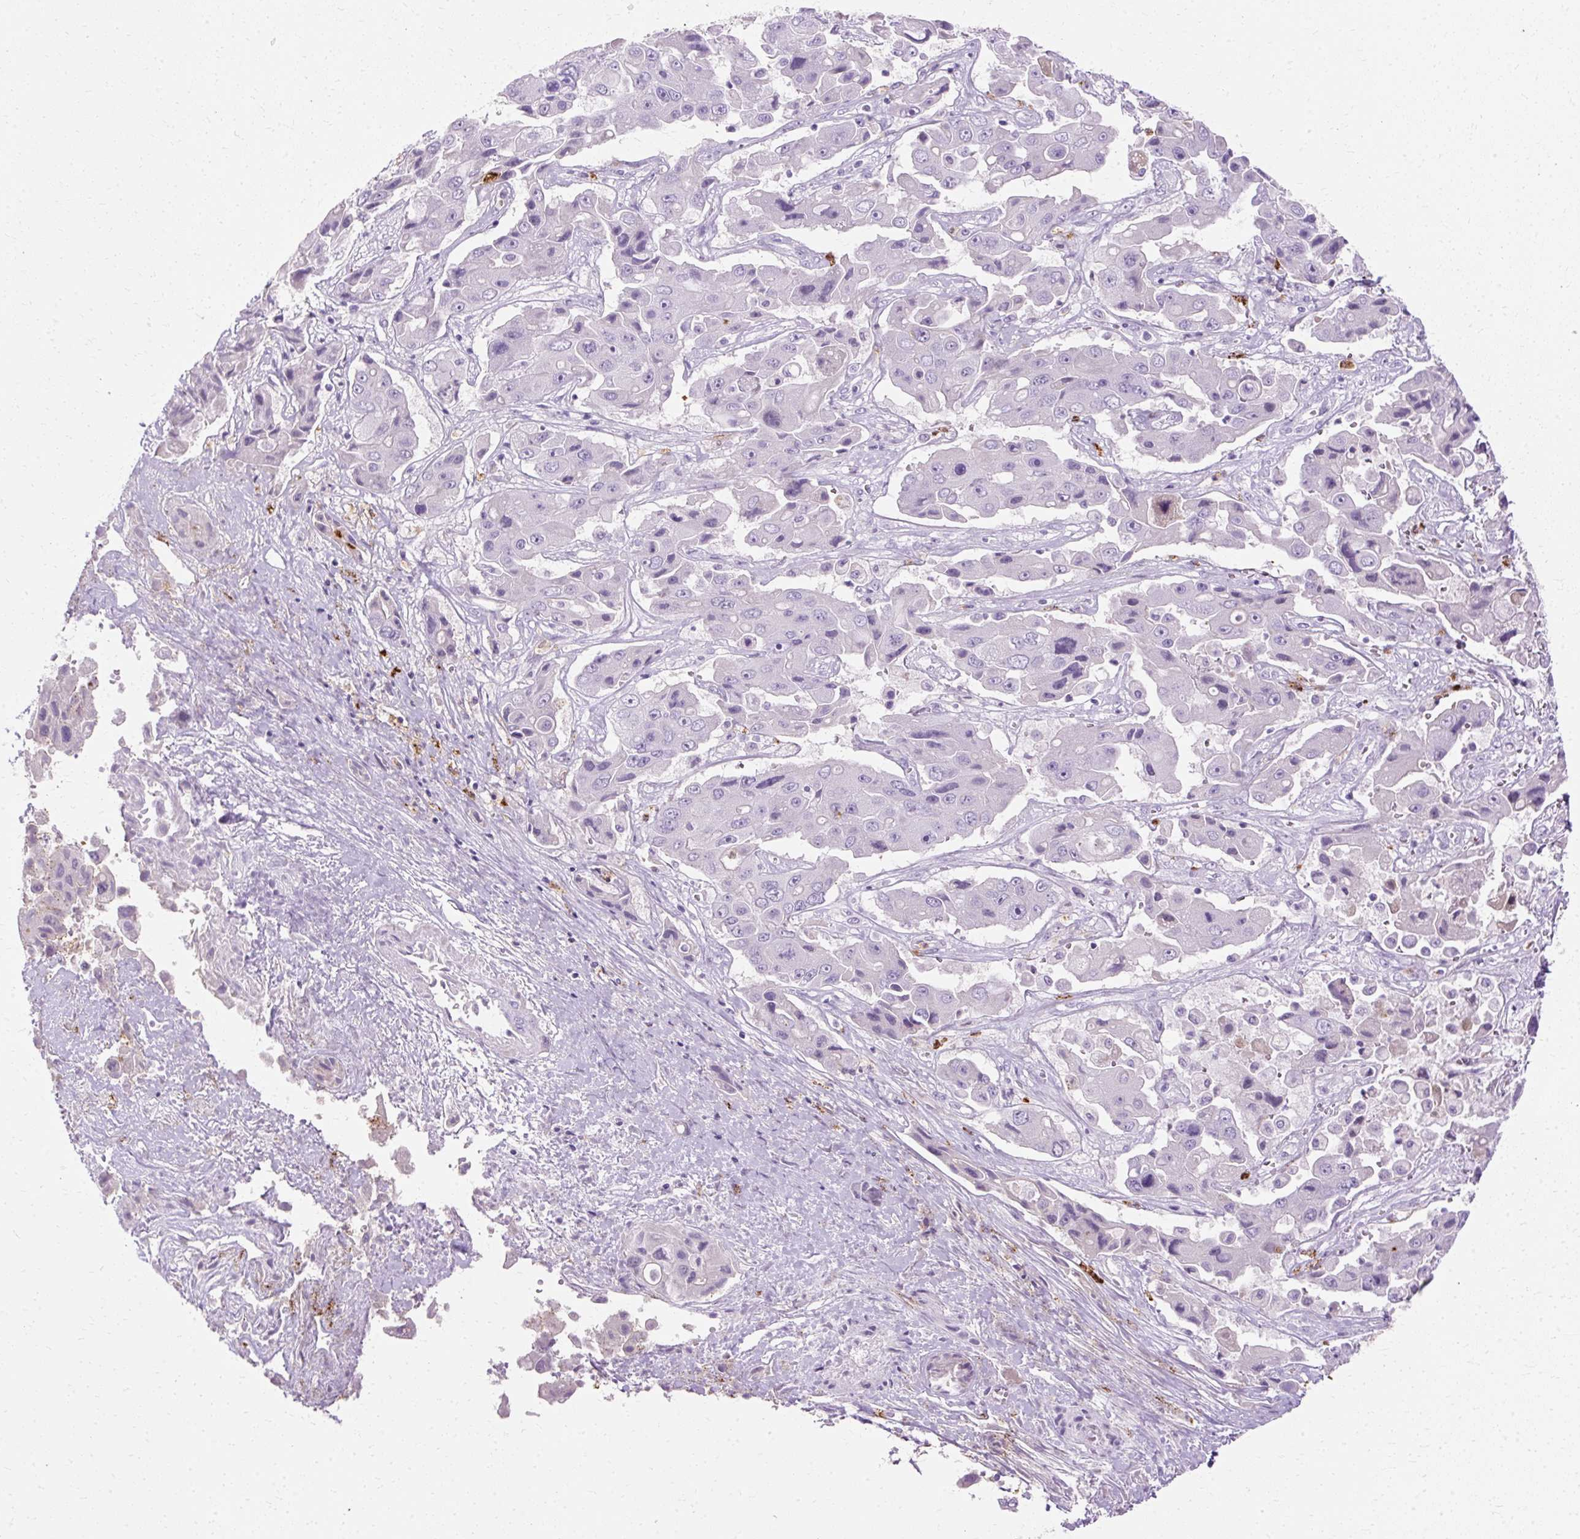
{"staining": {"intensity": "negative", "quantity": "none", "location": "none"}, "tissue": "liver cancer", "cell_type": "Tumor cells", "image_type": "cancer", "snomed": [{"axis": "morphology", "description": "Cholangiocarcinoma"}, {"axis": "topography", "description": "Liver"}], "caption": "Liver cholangiocarcinoma was stained to show a protein in brown. There is no significant positivity in tumor cells.", "gene": "DEFA1", "patient": {"sex": "male", "age": 67}}